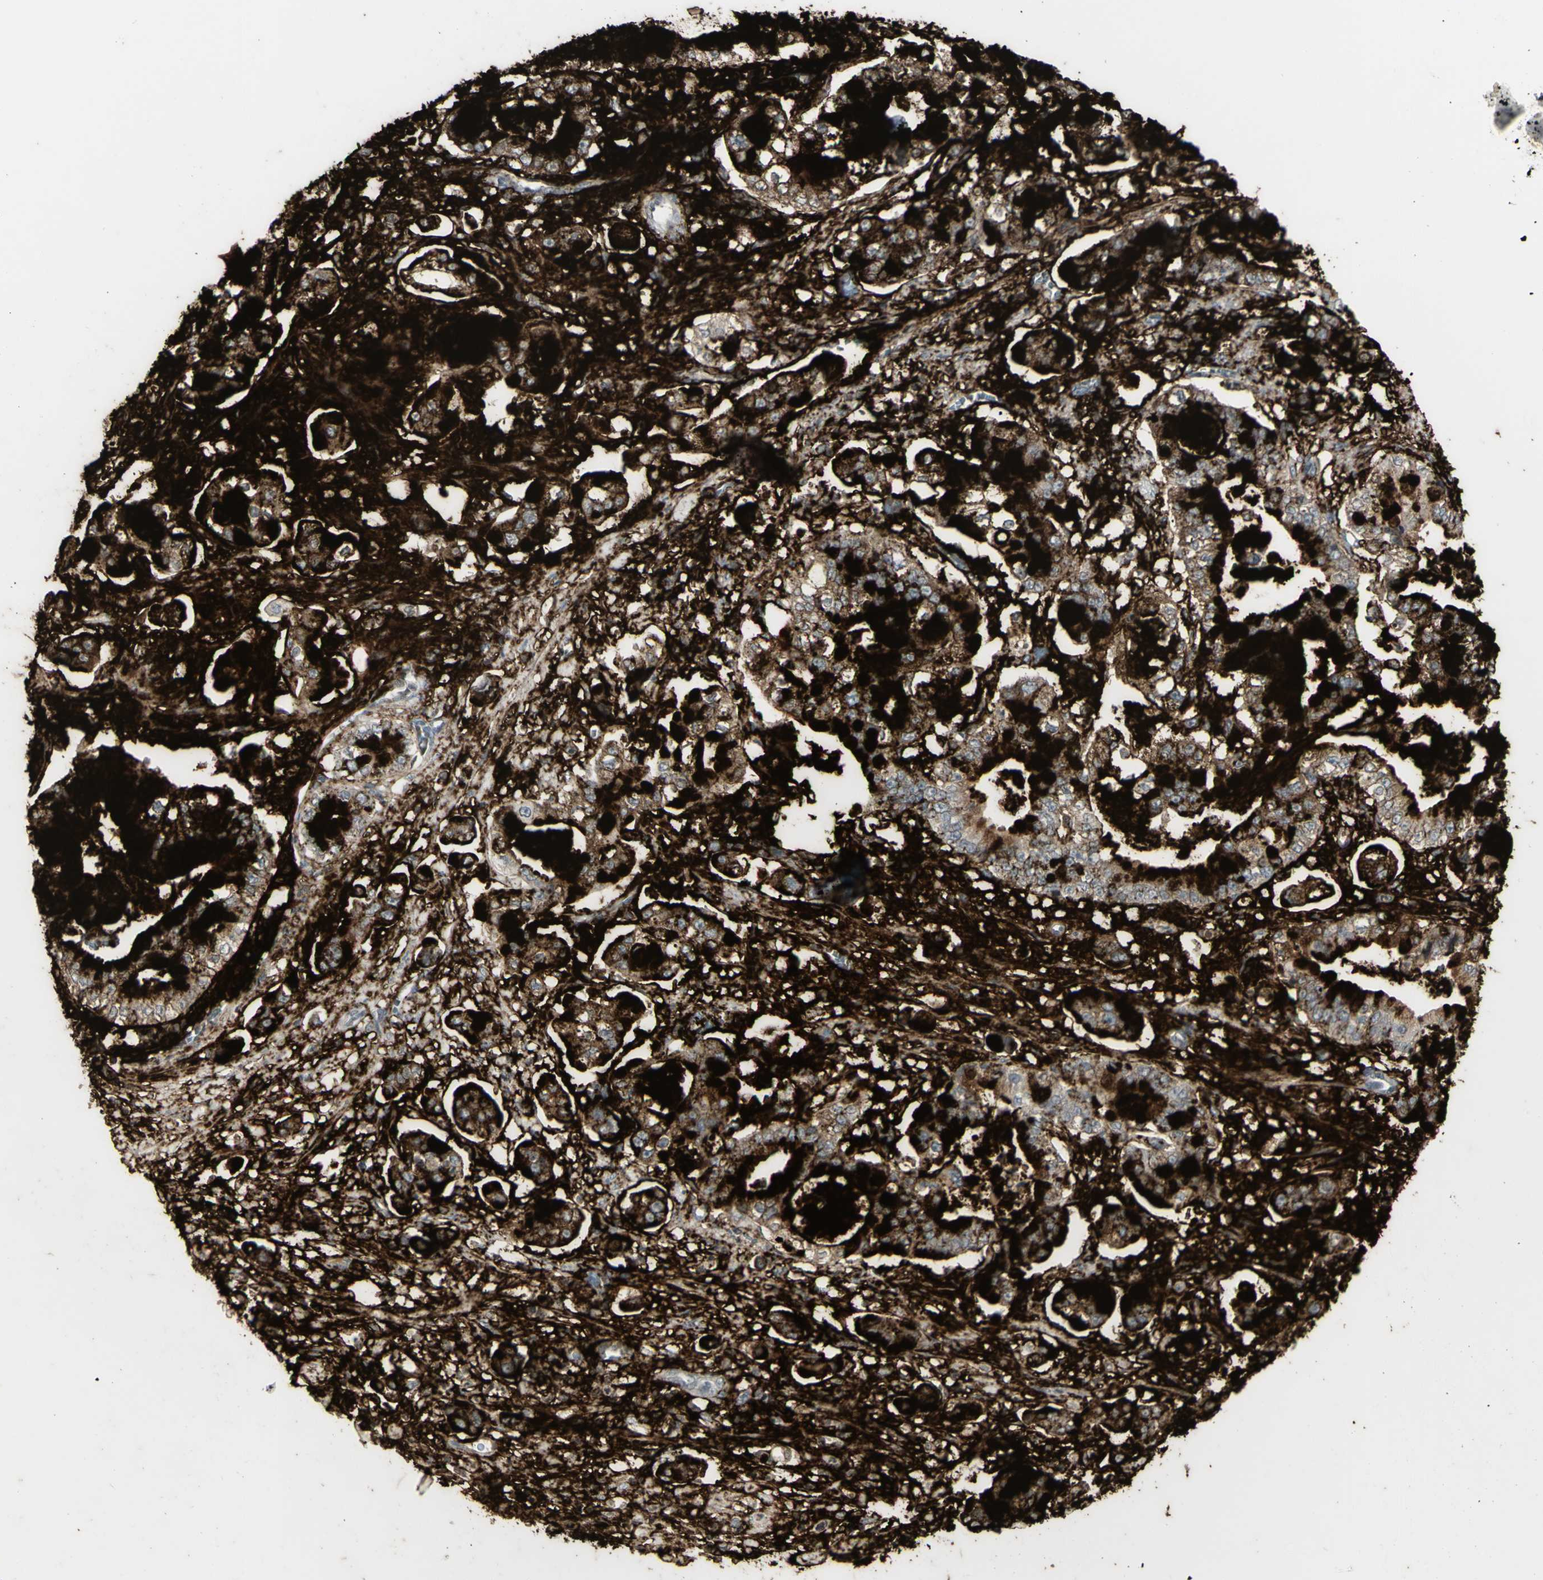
{"staining": {"intensity": "strong", "quantity": ">75%", "location": "cytoplasmic/membranous"}, "tissue": "stomach cancer", "cell_type": "Tumor cells", "image_type": "cancer", "snomed": [{"axis": "morphology", "description": "Adenocarcinoma, NOS"}, {"axis": "topography", "description": "Stomach"}], "caption": "Protein staining demonstrates strong cytoplasmic/membranous positivity in approximately >75% of tumor cells in stomach adenocarcinoma.", "gene": "MUC5AC", "patient": {"sex": "male", "age": 76}}